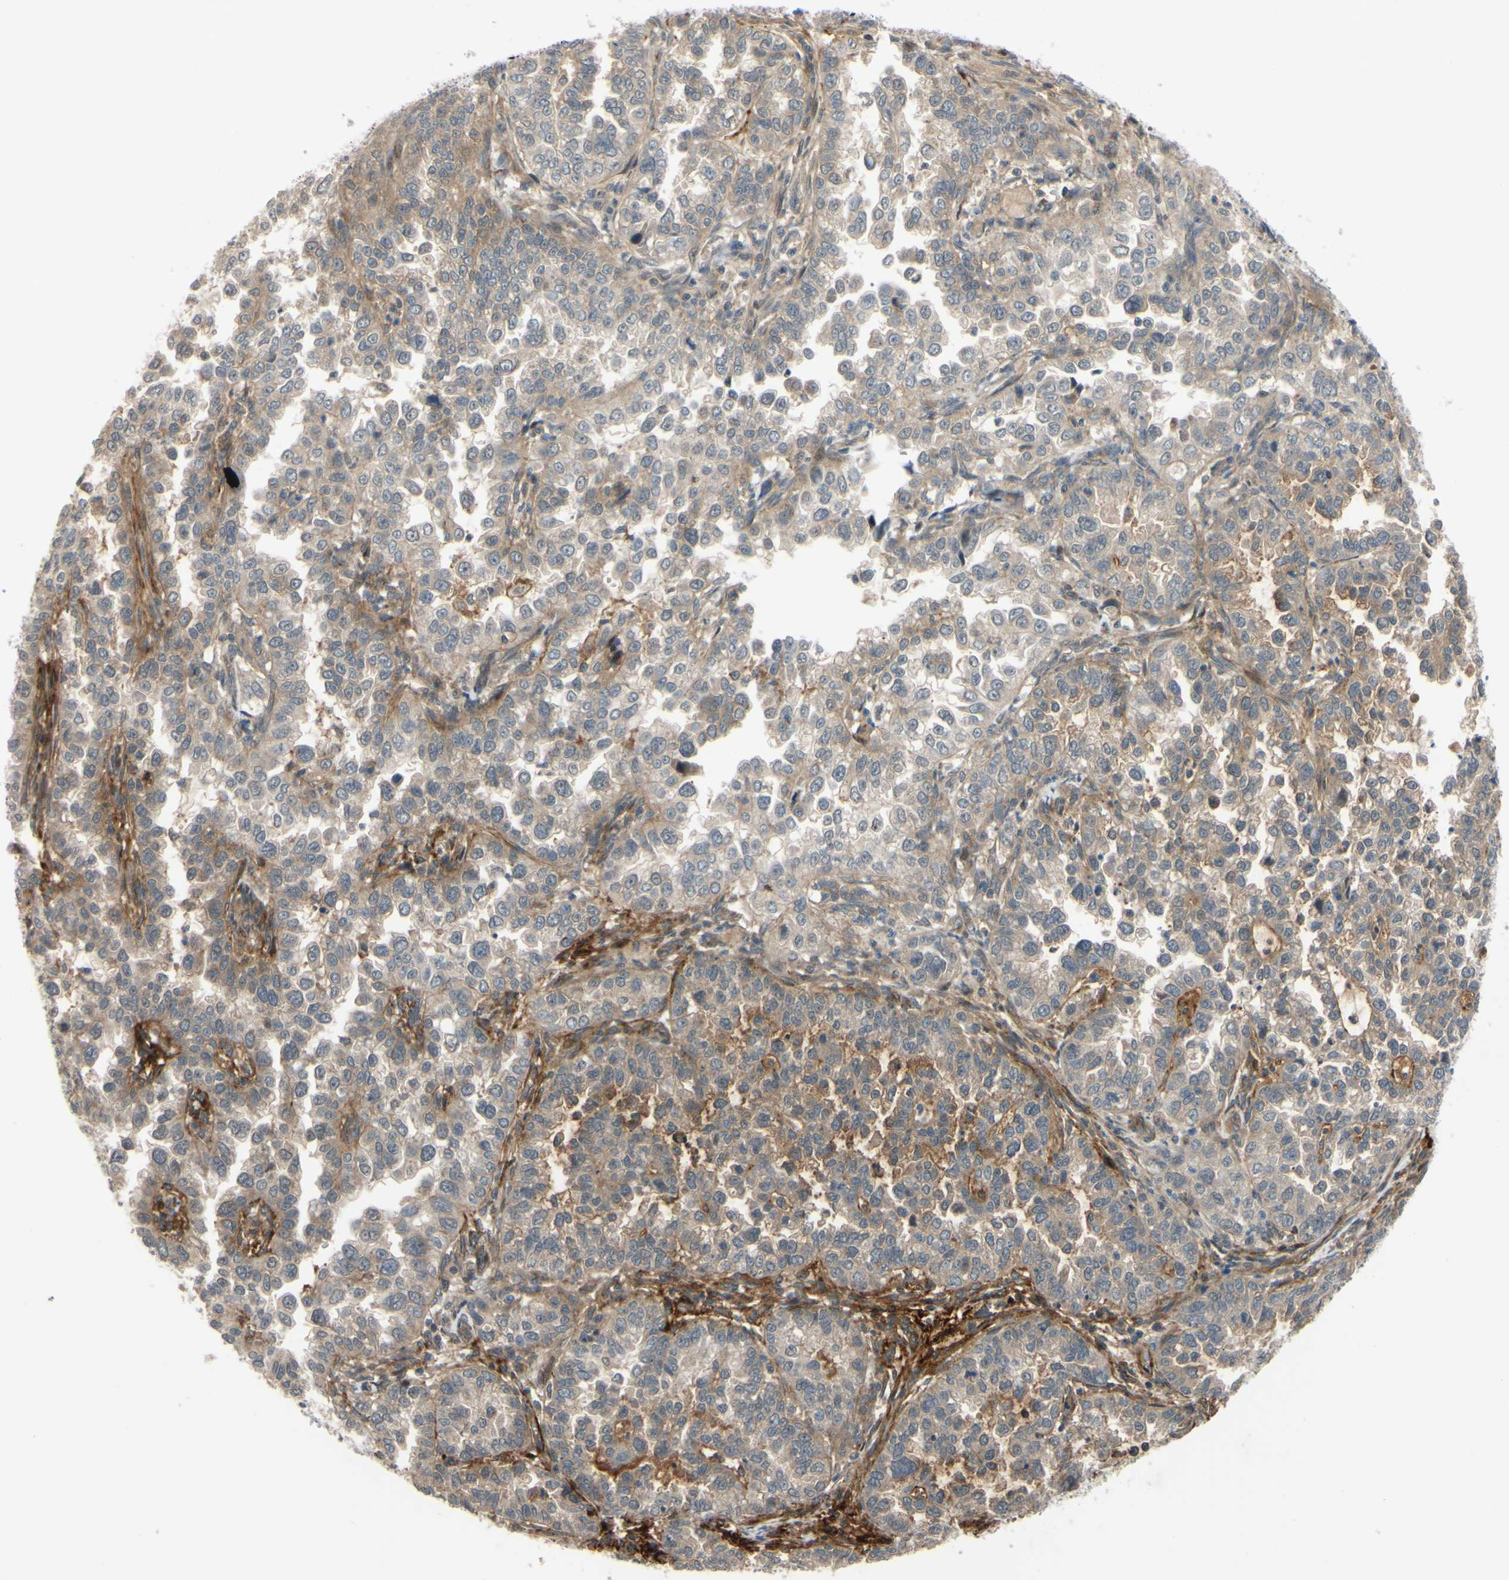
{"staining": {"intensity": "moderate", "quantity": ">75%", "location": "cytoplasmic/membranous"}, "tissue": "endometrial cancer", "cell_type": "Tumor cells", "image_type": "cancer", "snomed": [{"axis": "morphology", "description": "Adenocarcinoma, NOS"}, {"axis": "topography", "description": "Endometrium"}], "caption": "Adenocarcinoma (endometrial) stained with a brown dye demonstrates moderate cytoplasmic/membranous positive positivity in about >75% of tumor cells.", "gene": "COMMD9", "patient": {"sex": "female", "age": 85}}